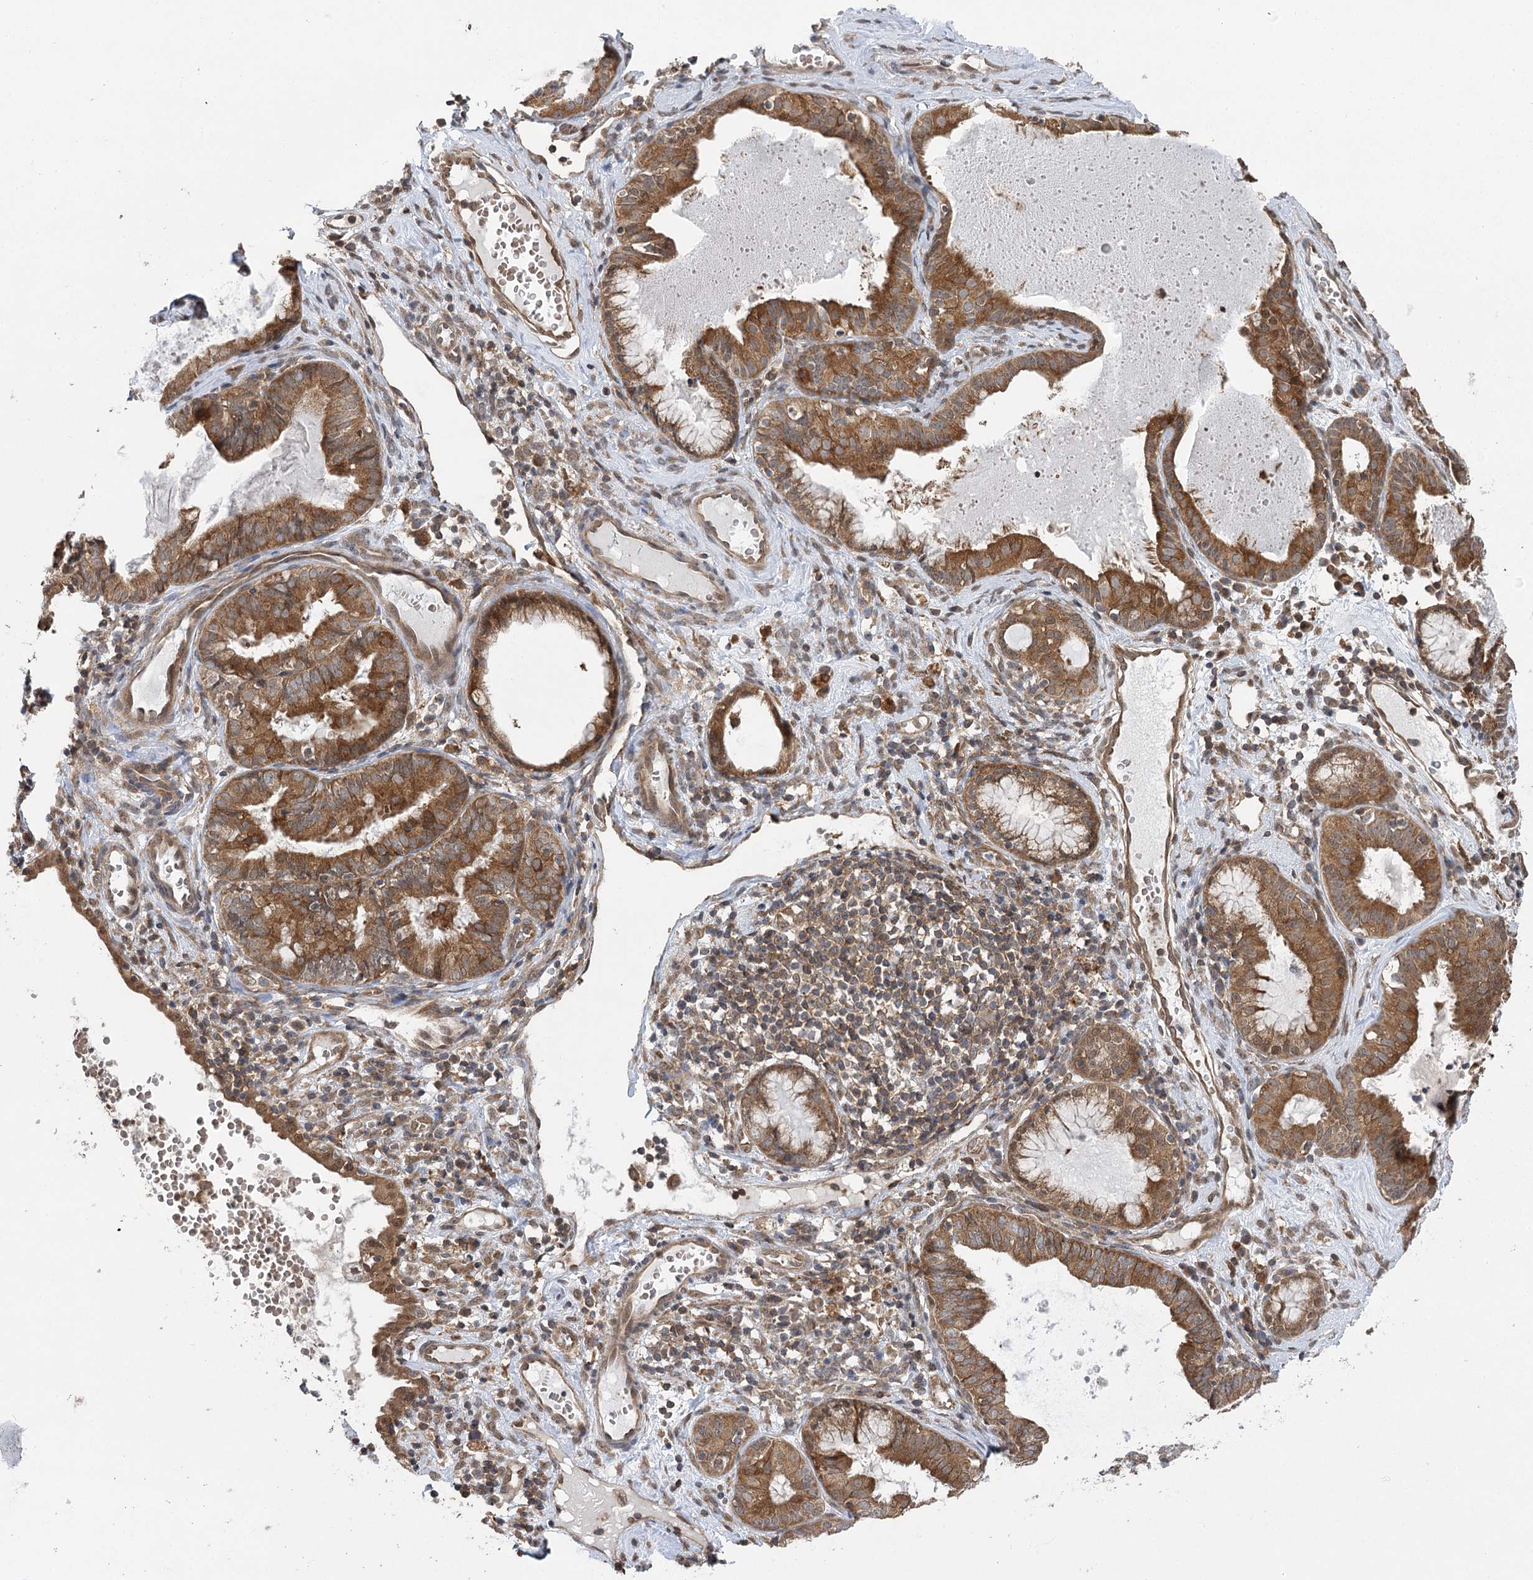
{"staining": {"intensity": "moderate", "quantity": ">75%", "location": "cytoplasmic/membranous"}, "tissue": "endometrial cancer", "cell_type": "Tumor cells", "image_type": "cancer", "snomed": [{"axis": "morphology", "description": "Adenocarcinoma, NOS"}, {"axis": "topography", "description": "Endometrium"}], "caption": "Protein analysis of endometrial cancer (adenocarcinoma) tissue exhibits moderate cytoplasmic/membranous positivity in about >75% of tumor cells.", "gene": "C12orf4", "patient": {"sex": "female", "age": 79}}